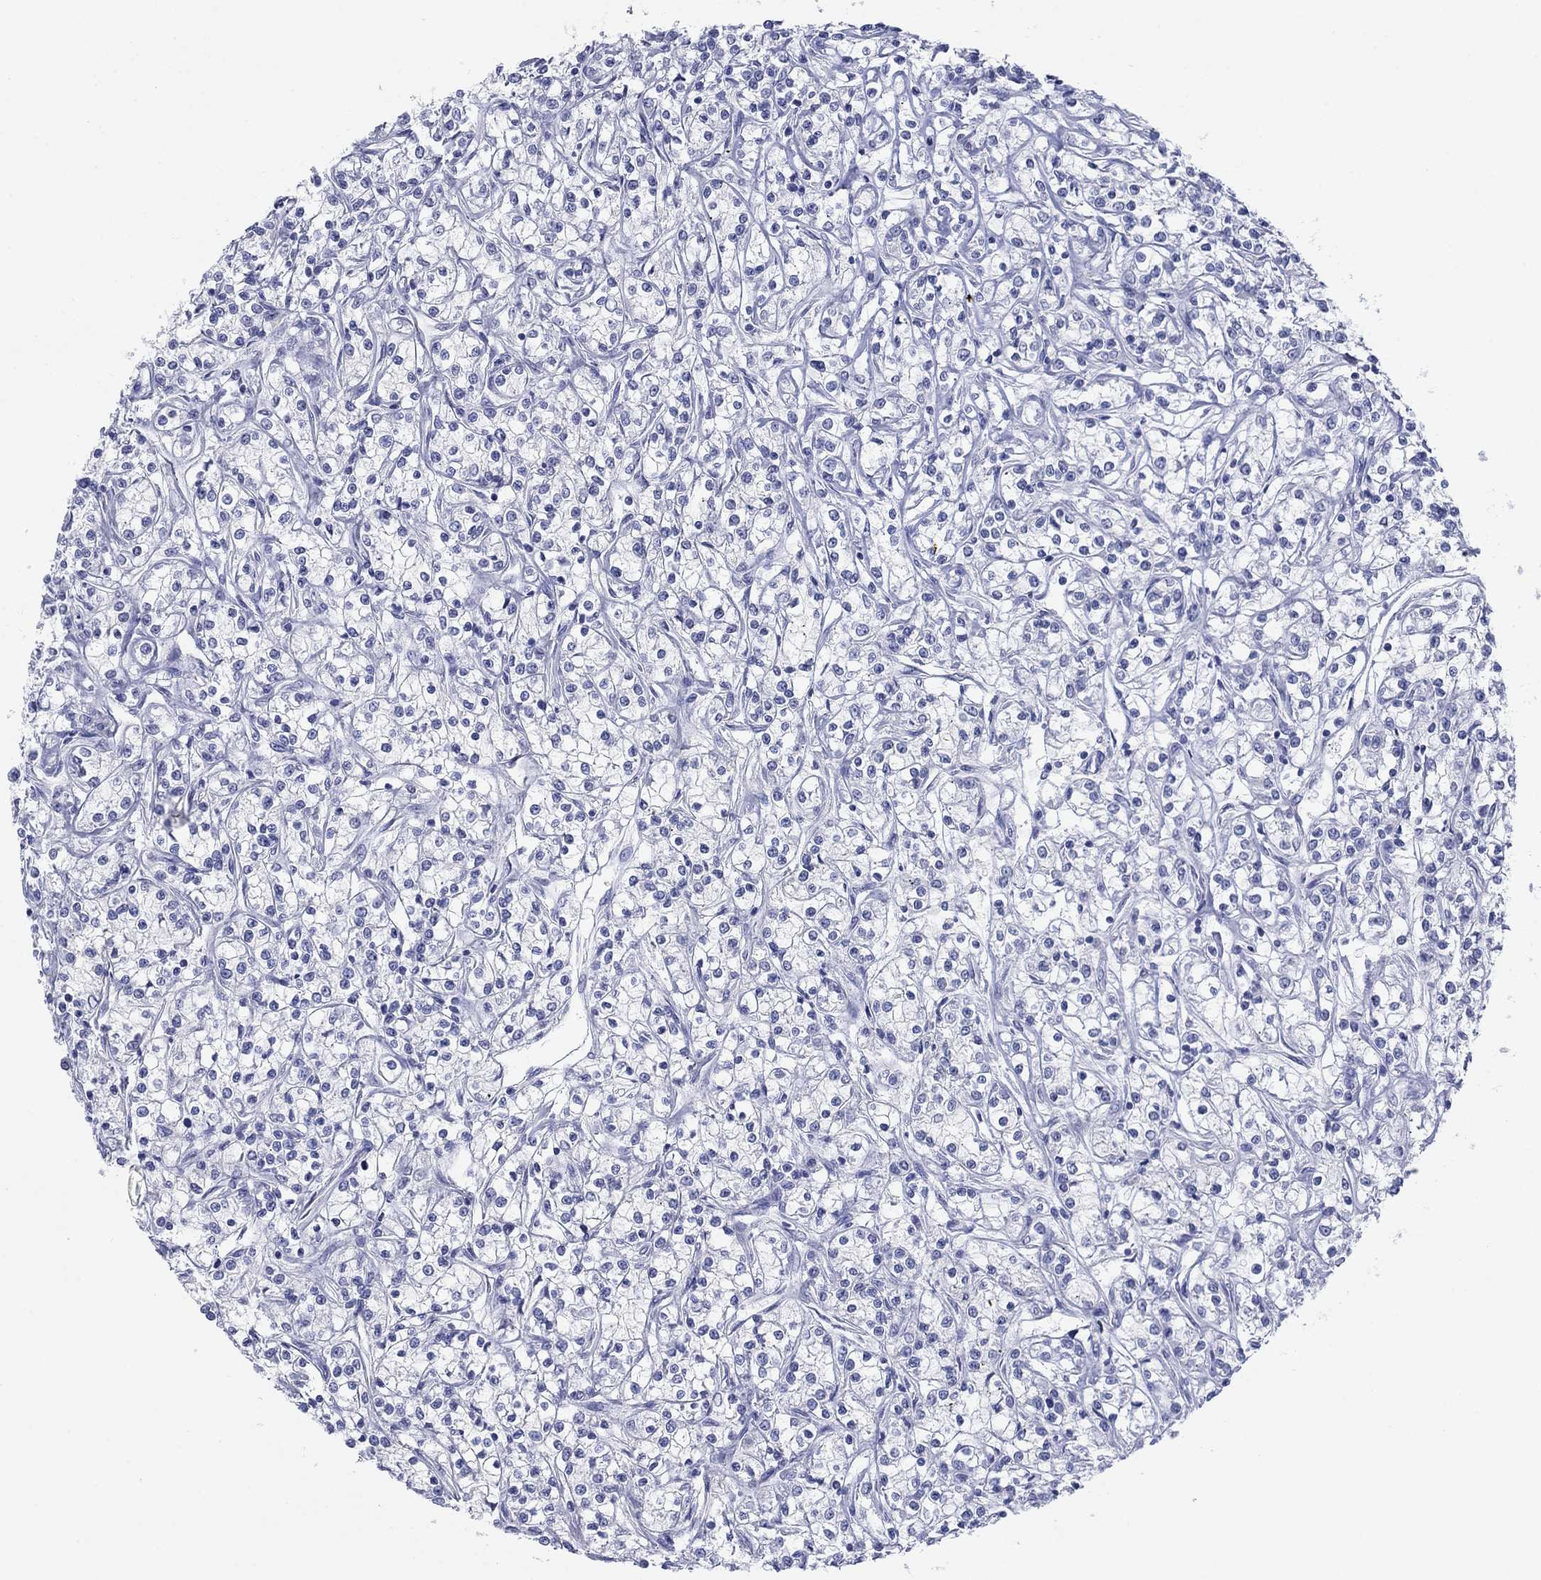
{"staining": {"intensity": "negative", "quantity": "none", "location": "none"}, "tissue": "renal cancer", "cell_type": "Tumor cells", "image_type": "cancer", "snomed": [{"axis": "morphology", "description": "Adenocarcinoma, NOS"}, {"axis": "topography", "description": "Kidney"}], "caption": "Protein analysis of renal adenocarcinoma demonstrates no significant positivity in tumor cells.", "gene": "PDYN", "patient": {"sex": "female", "age": 59}}